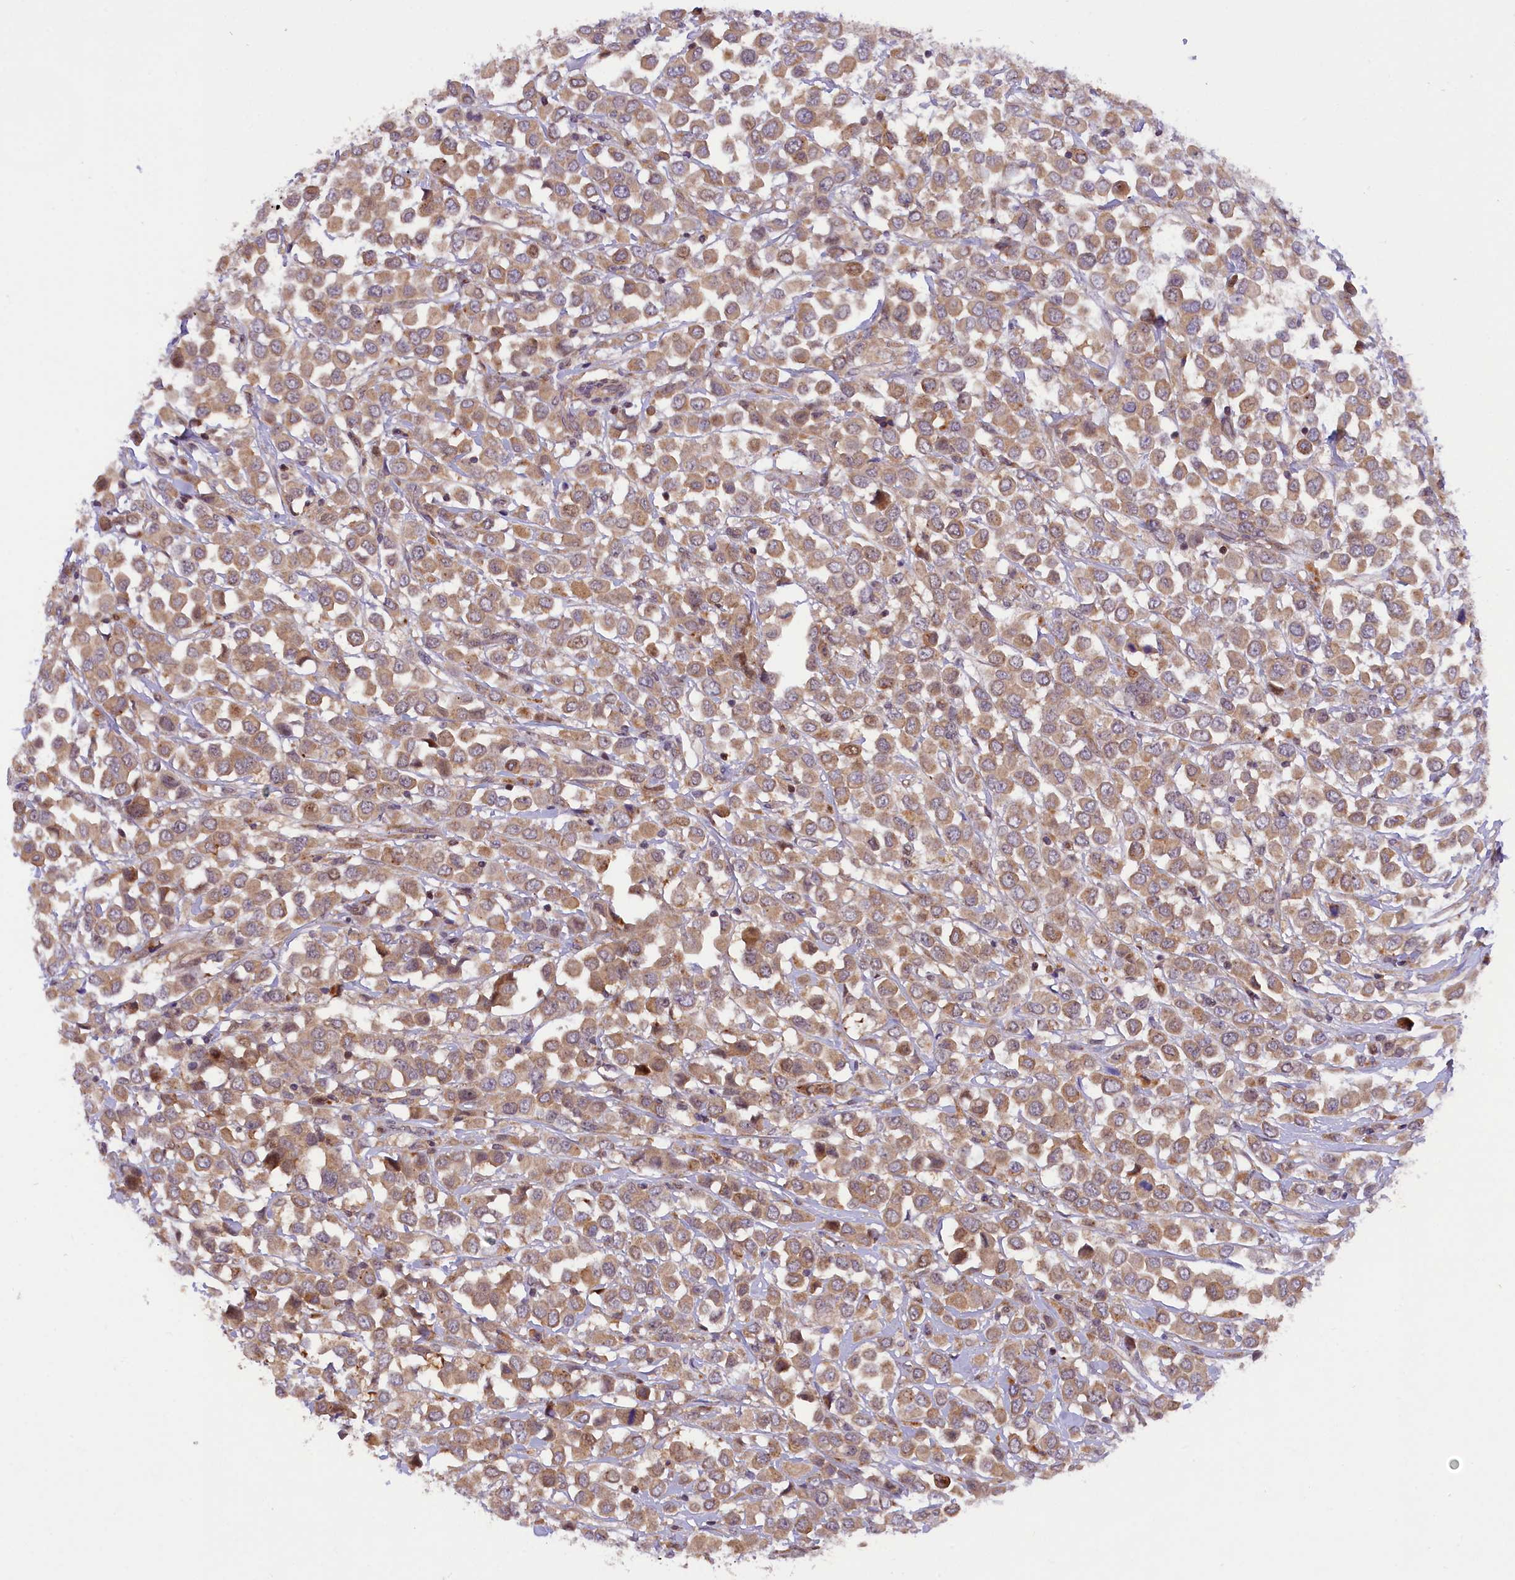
{"staining": {"intensity": "moderate", "quantity": "25%-75%", "location": "cytoplasmic/membranous"}, "tissue": "breast cancer", "cell_type": "Tumor cells", "image_type": "cancer", "snomed": [{"axis": "morphology", "description": "Duct carcinoma"}, {"axis": "topography", "description": "Breast"}], "caption": "Human breast intraductal carcinoma stained with a brown dye reveals moderate cytoplasmic/membranous positive staining in about 25%-75% of tumor cells.", "gene": "SAMD4A", "patient": {"sex": "female", "age": 61}}